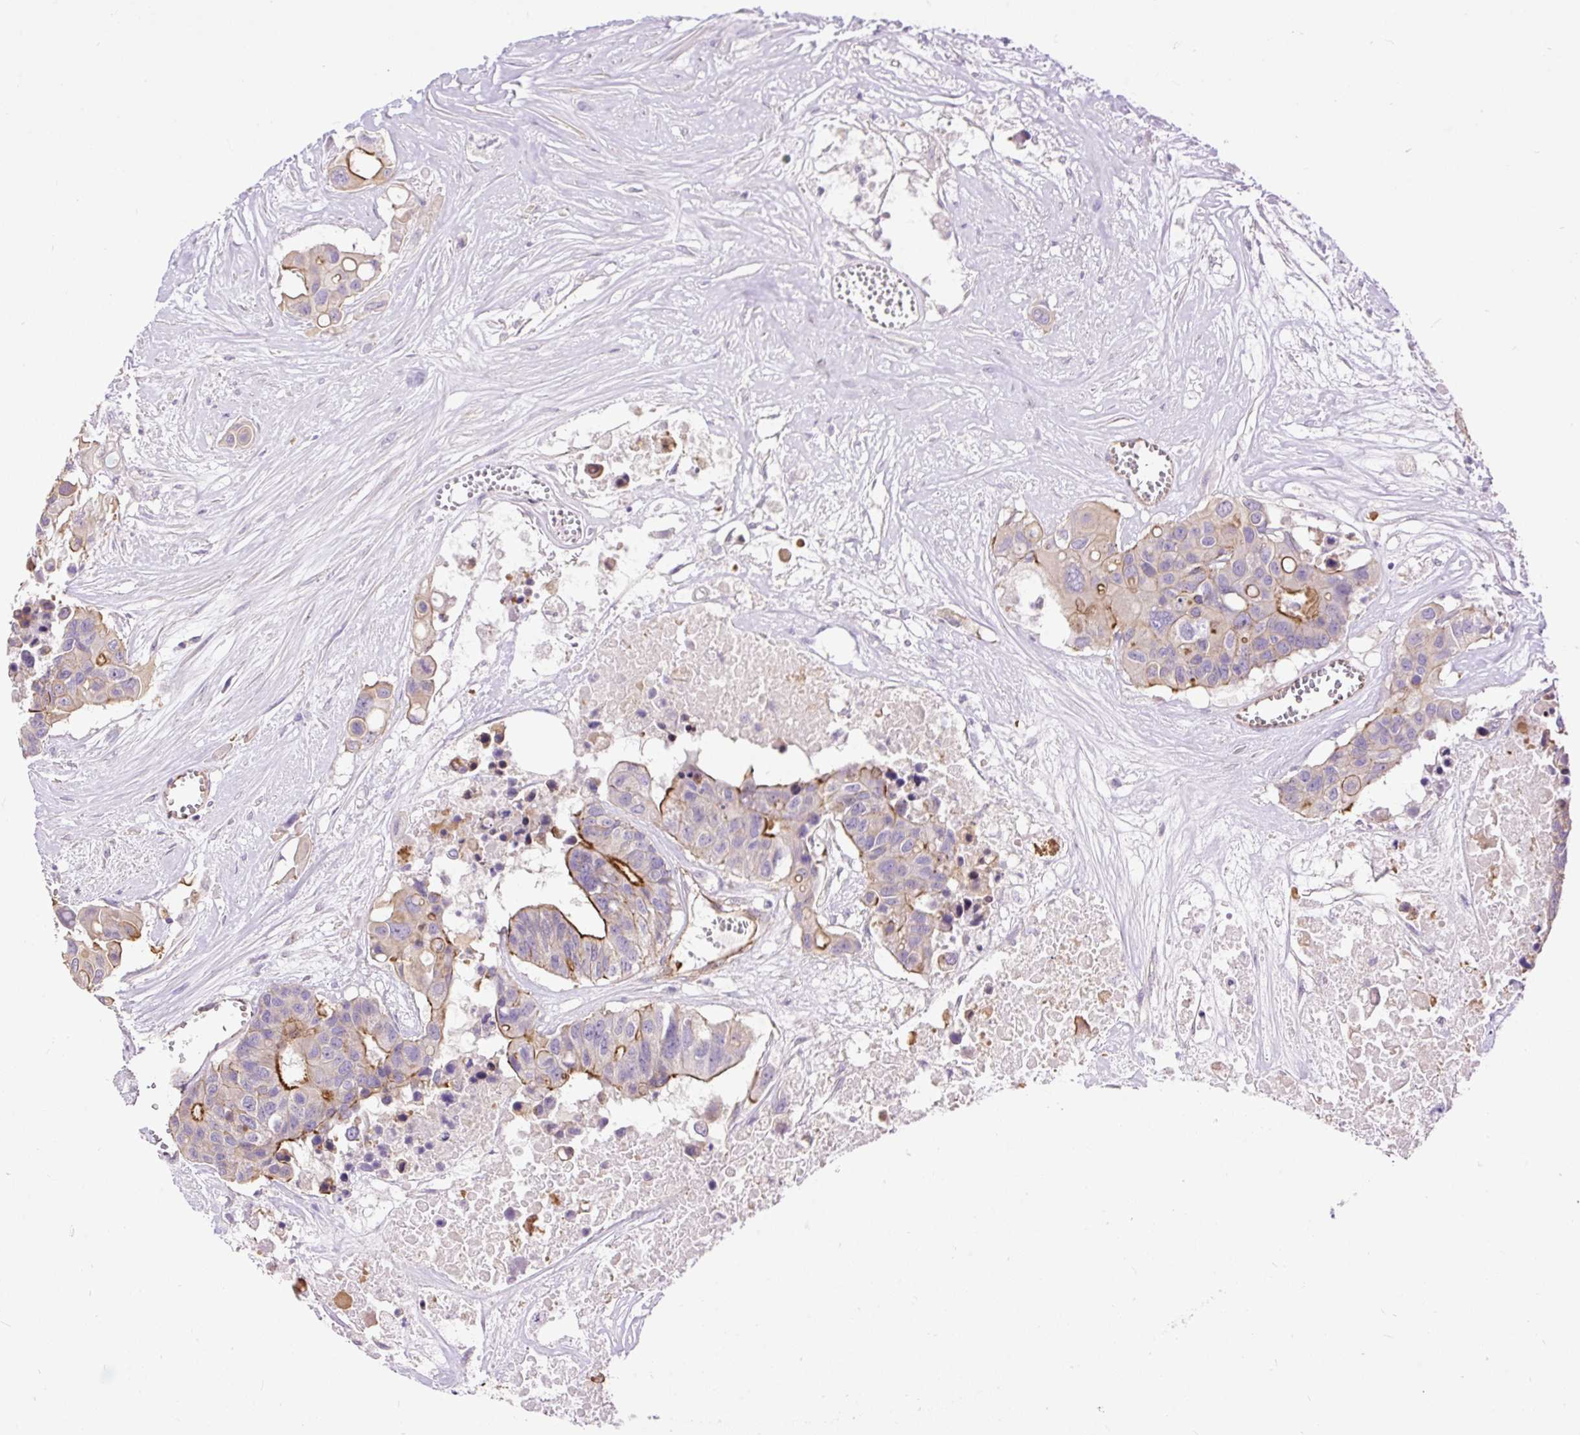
{"staining": {"intensity": "strong", "quantity": "<25%", "location": "cytoplasmic/membranous"}, "tissue": "colorectal cancer", "cell_type": "Tumor cells", "image_type": "cancer", "snomed": [{"axis": "morphology", "description": "Adenocarcinoma, NOS"}, {"axis": "topography", "description": "Colon"}], "caption": "Immunohistochemistry image of neoplastic tissue: human adenocarcinoma (colorectal) stained using immunohistochemistry demonstrates medium levels of strong protein expression localized specifically in the cytoplasmic/membranous of tumor cells, appearing as a cytoplasmic/membranous brown color.", "gene": "MAGEB16", "patient": {"sex": "male", "age": 77}}